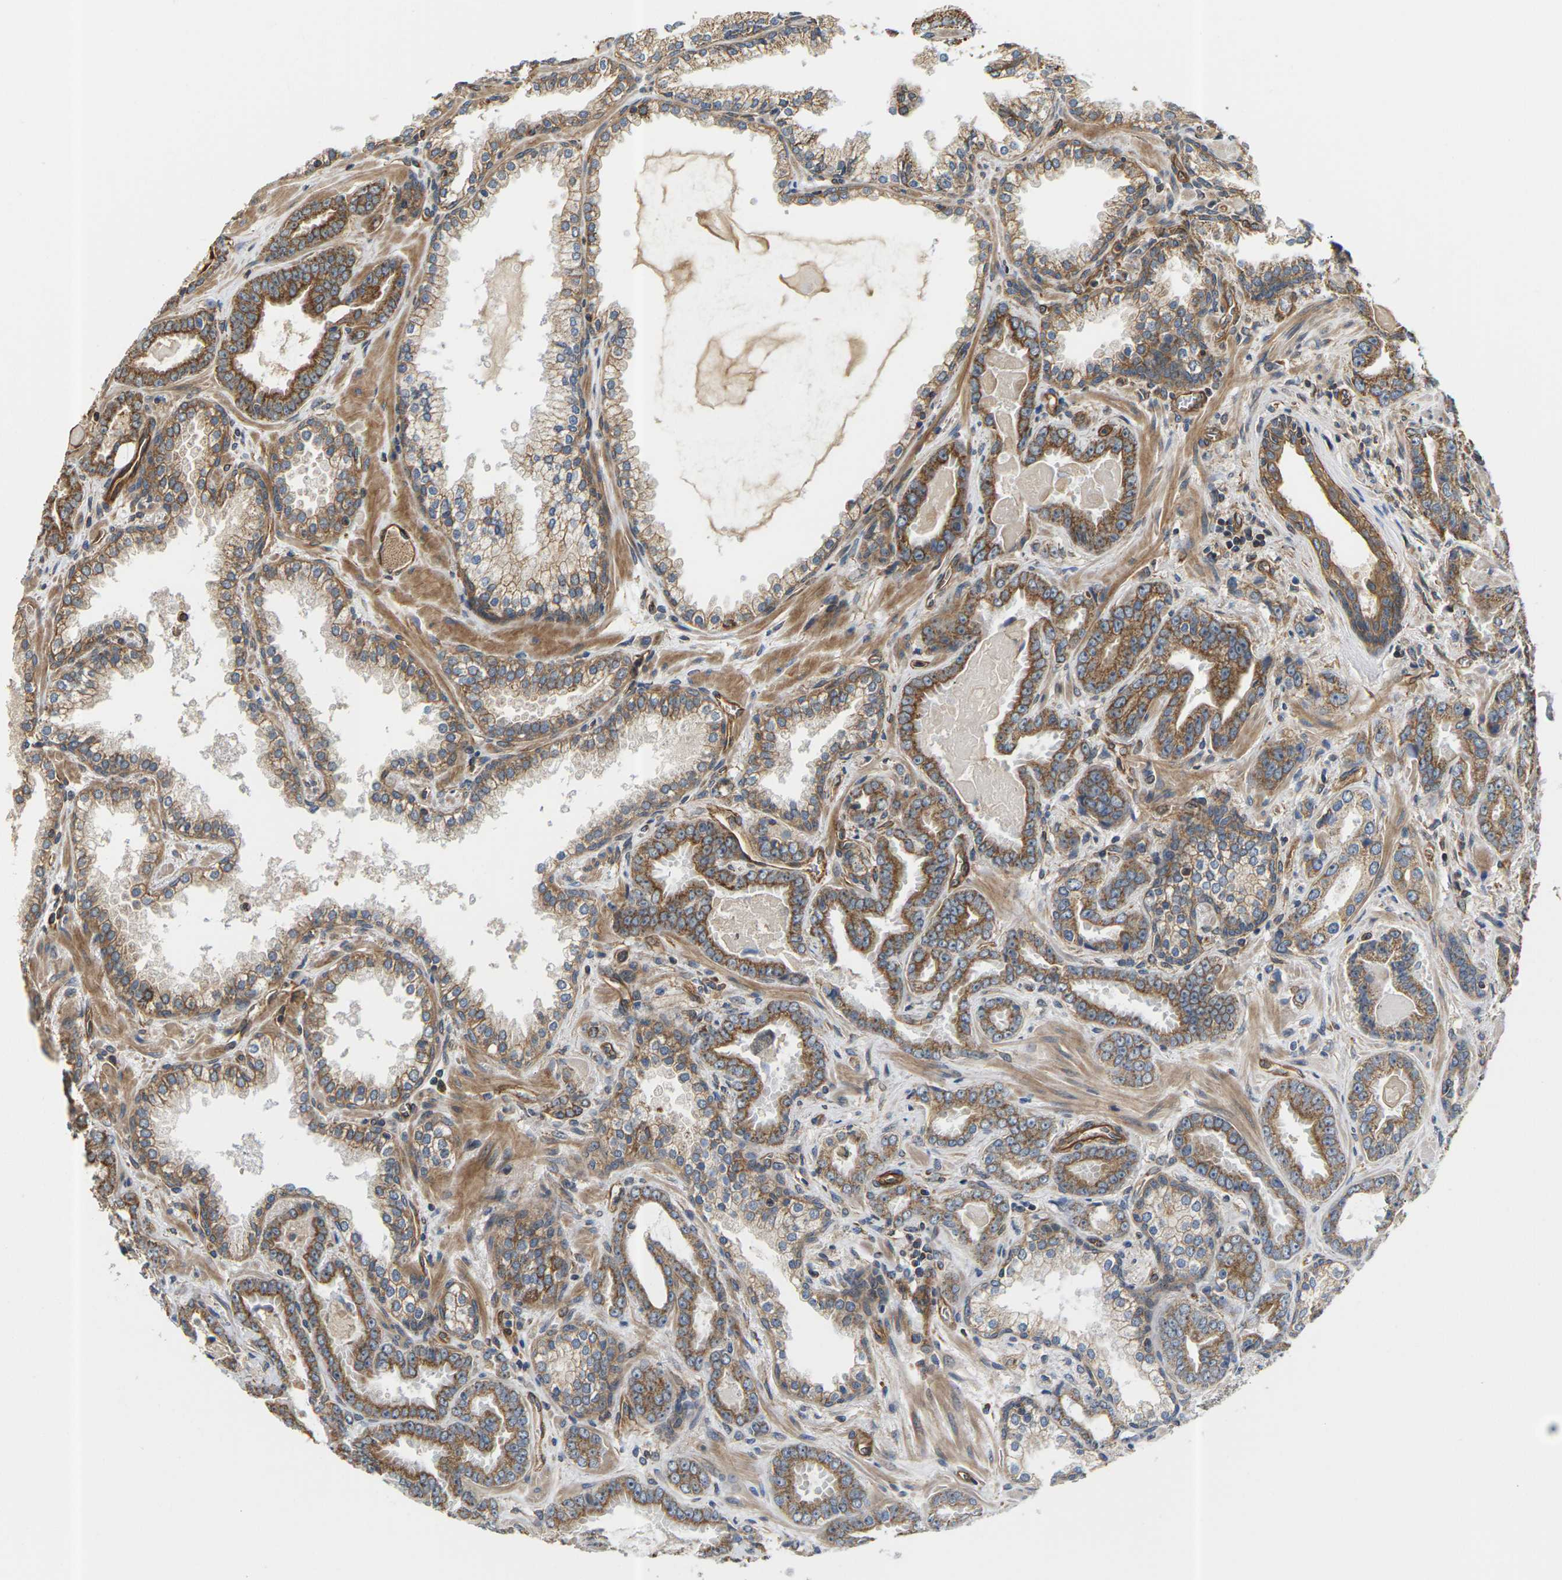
{"staining": {"intensity": "moderate", "quantity": ">75%", "location": "cytoplasmic/membranous"}, "tissue": "prostate cancer", "cell_type": "Tumor cells", "image_type": "cancer", "snomed": [{"axis": "morphology", "description": "Adenocarcinoma, Low grade"}, {"axis": "topography", "description": "Prostate"}], "caption": "Human low-grade adenocarcinoma (prostate) stained with a protein marker demonstrates moderate staining in tumor cells.", "gene": "PCDHB4", "patient": {"sex": "male", "age": 60}}